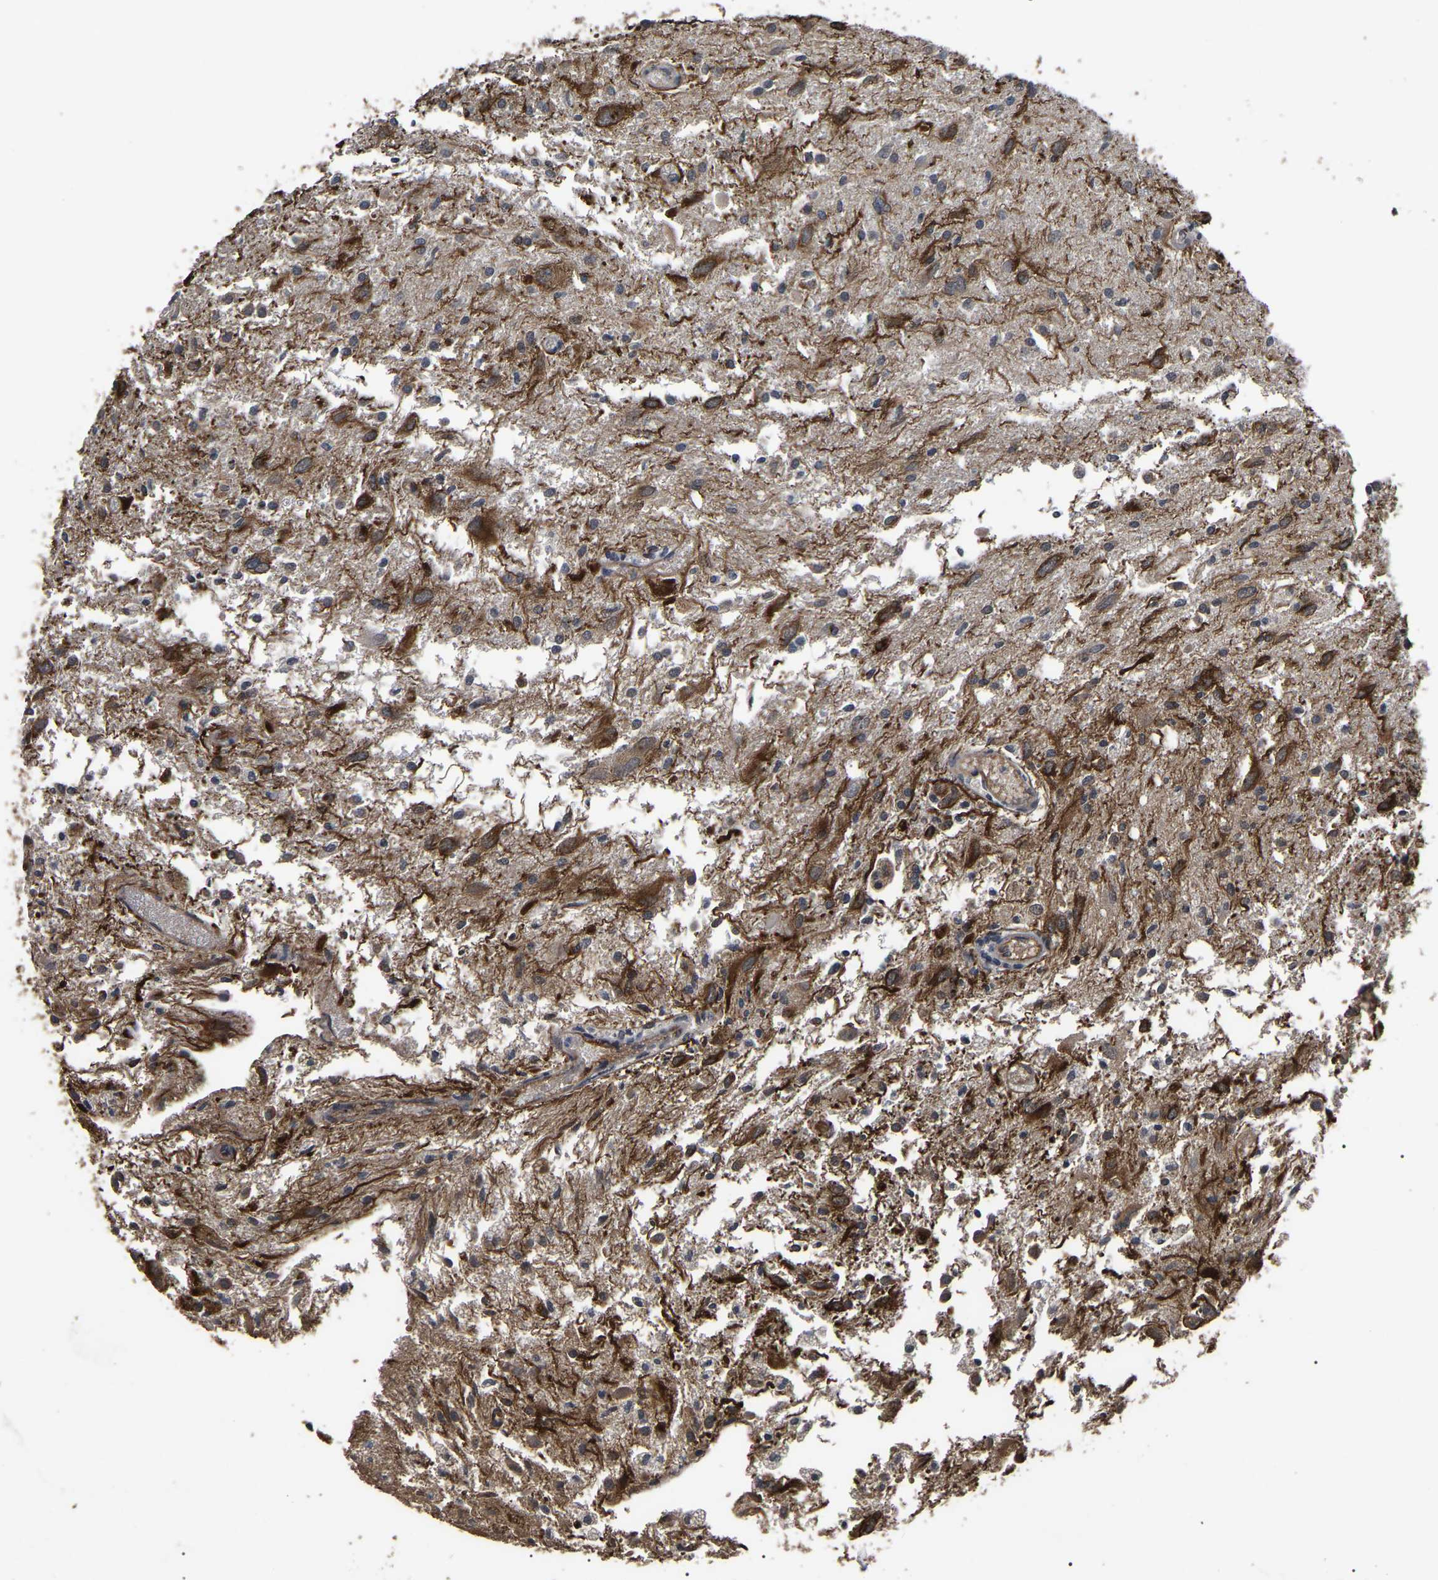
{"staining": {"intensity": "moderate", "quantity": ">75%", "location": "cytoplasmic/membranous"}, "tissue": "glioma", "cell_type": "Tumor cells", "image_type": "cancer", "snomed": [{"axis": "morphology", "description": "Glioma, malignant, High grade"}, {"axis": "topography", "description": "Brain"}], "caption": "Glioma stained with a brown dye exhibits moderate cytoplasmic/membranous positive positivity in about >75% of tumor cells.", "gene": "FAM161B", "patient": {"sex": "female", "age": 59}}